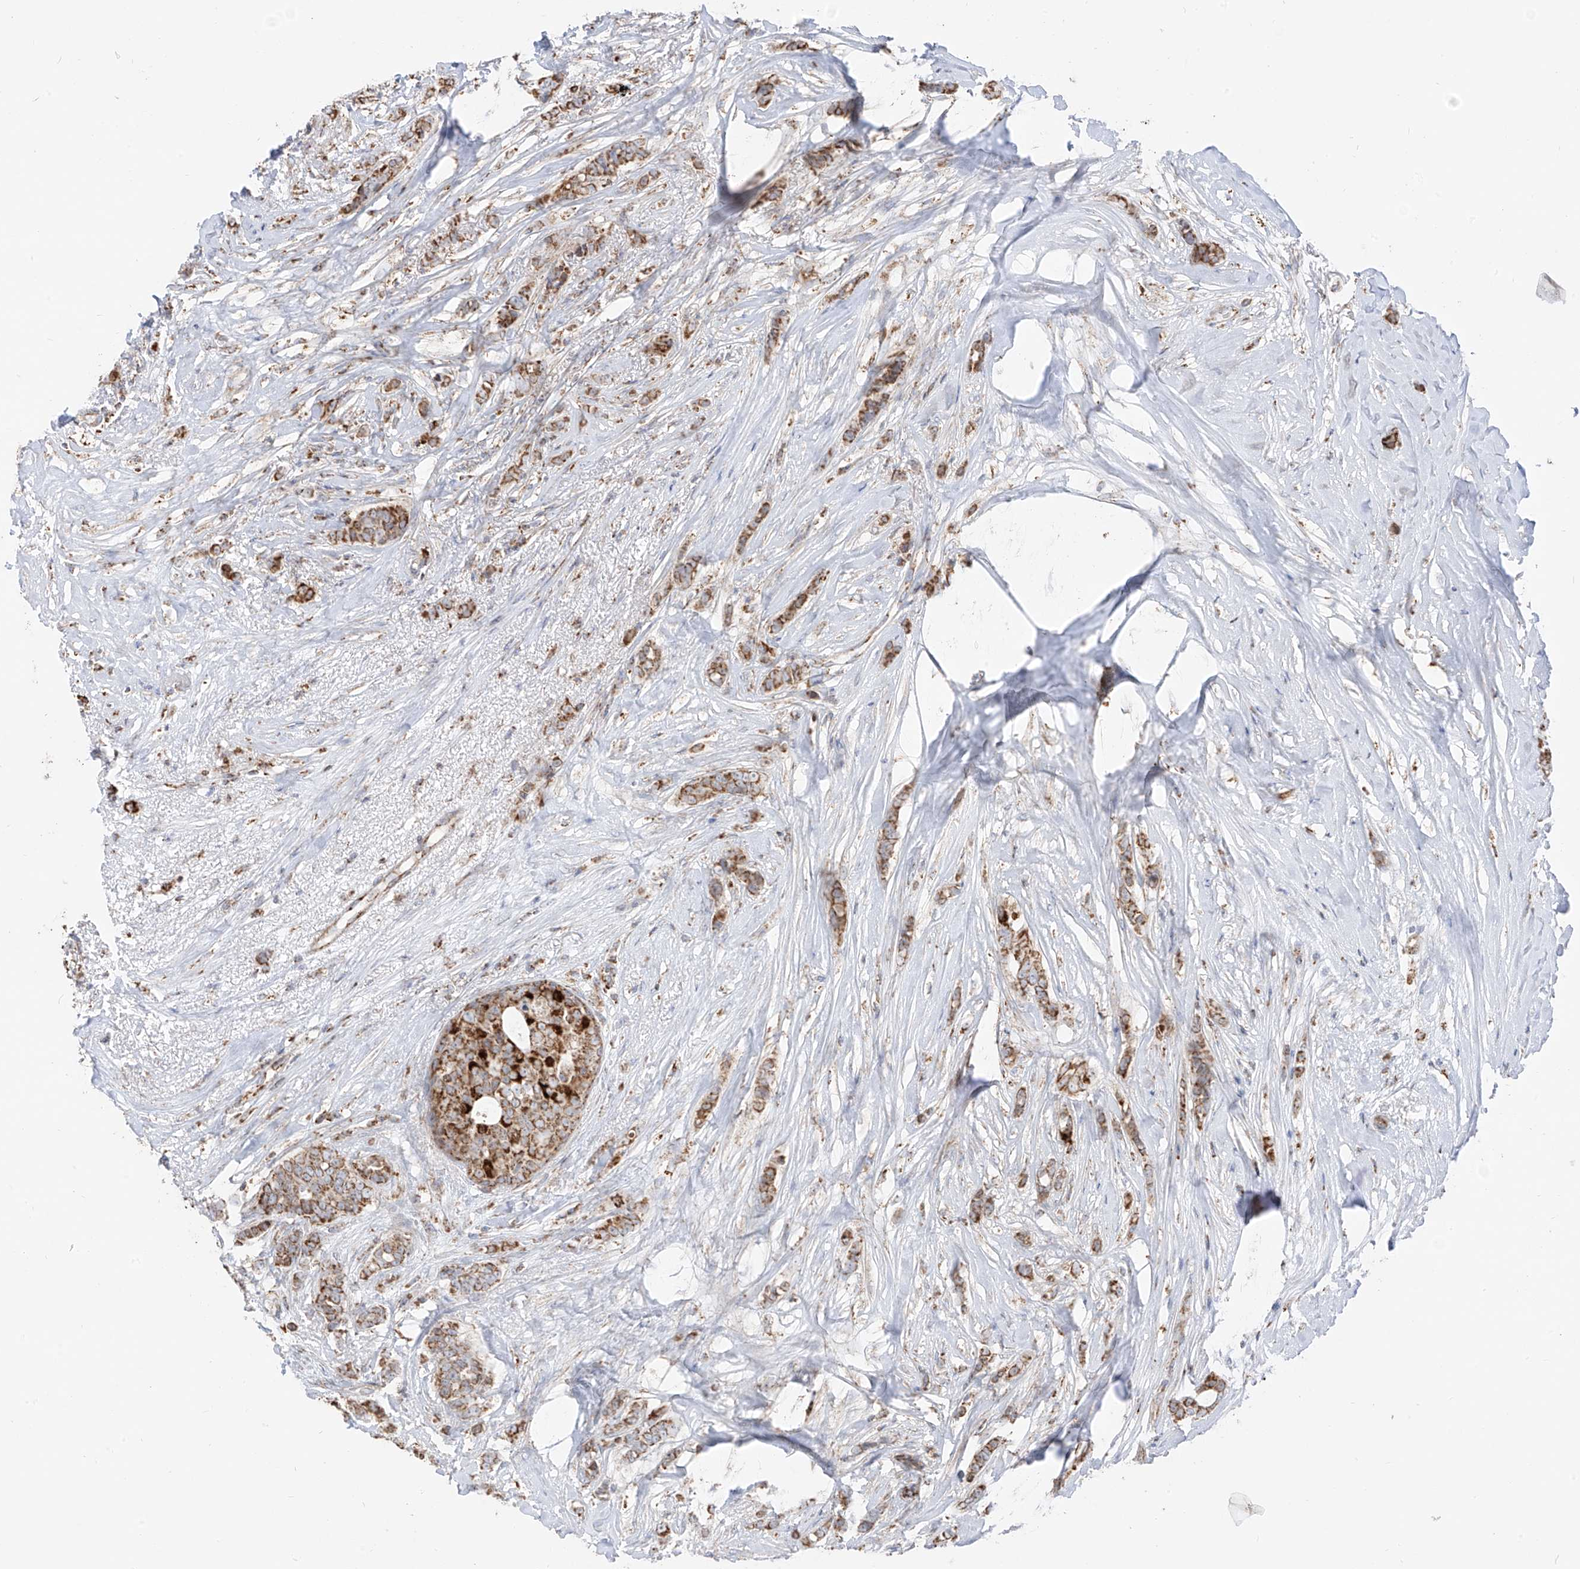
{"staining": {"intensity": "moderate", "quantity": ">75%", "location": "cytoplasmic/membranous"}, "tissue": "breast cancer", "cell_type": "Tumor cells", "image_type": "cancer", "snomed": [{"axis": "morphology", "description": "Lobular carcinoma"}, {"axis": "topography", "description": "Breast"}], "caption": "This image displays breast cancer (lobular carcinoma) stained with immunohistochemistry (IHC) to label a protein in brown. The cytoplasmic/membranous of tumor cells show moderate positivity for the protein. Nuclei are counter-stained blue.", "gene": "ETHE1", "patient": {"sex": "female", "age": 51}}